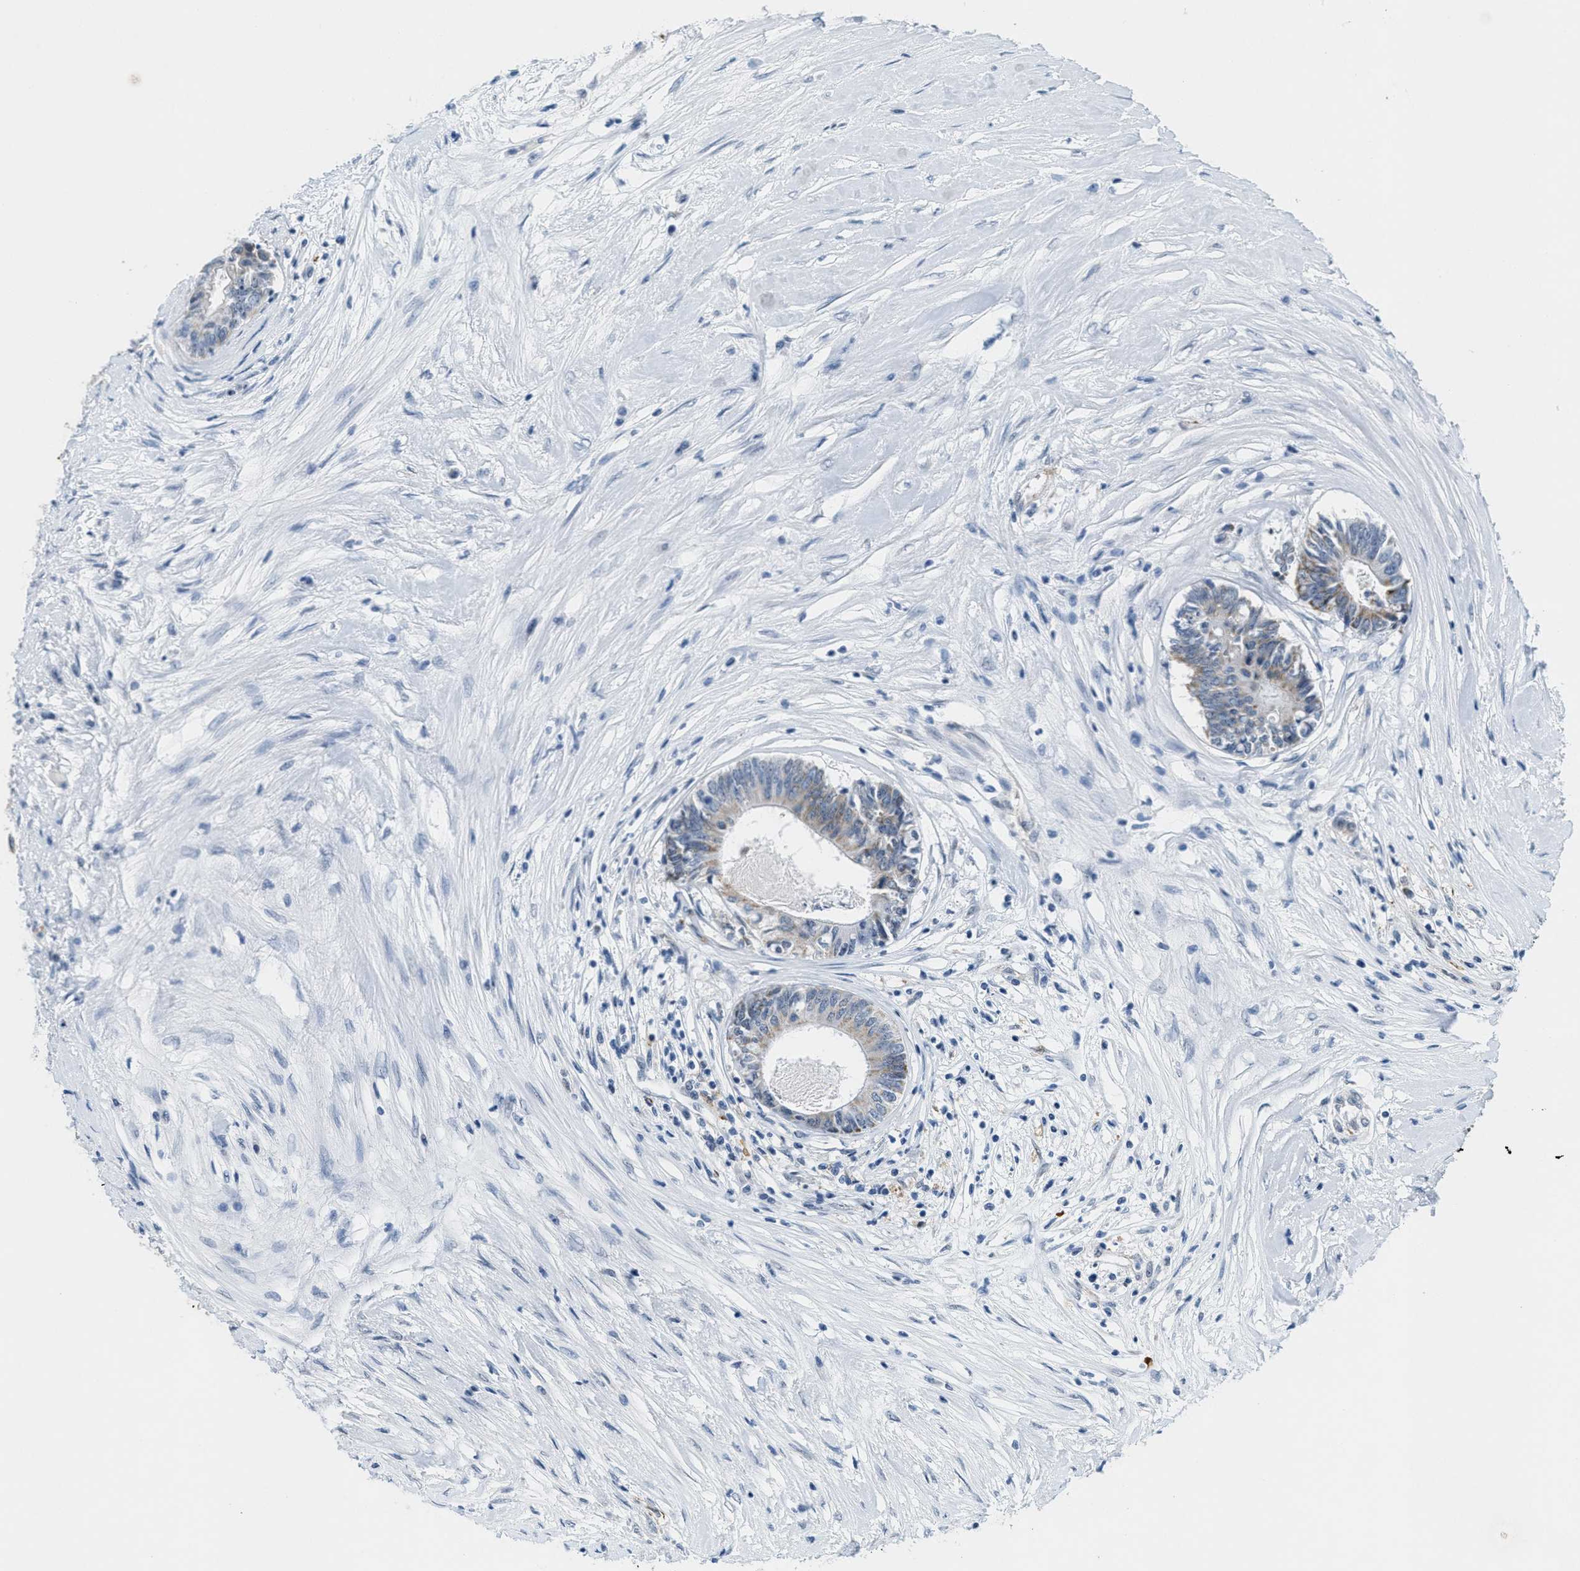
{"staining": {"intensity": "moderate", "quantity": "25%-75%", "location": "cytoplasmic/membranous"}, "tissue": "colorectal cancer", "cell_type": "Tumor cells", "image_type": "cancer", "snomed": [{"axis": "morphology", "description": "Adenocarcinoma, NOS"}, {"axis": "topography", "description": "Rectum"}], "caption": "A histopathology image of colorectal cancer (adenocarcinoma) stained for a protein reveals moderate cytoplasmic/membranous brown staining in tumor cells.", "gene": "HS3ST2", "patient": {"sex": "male", "age": 63}}